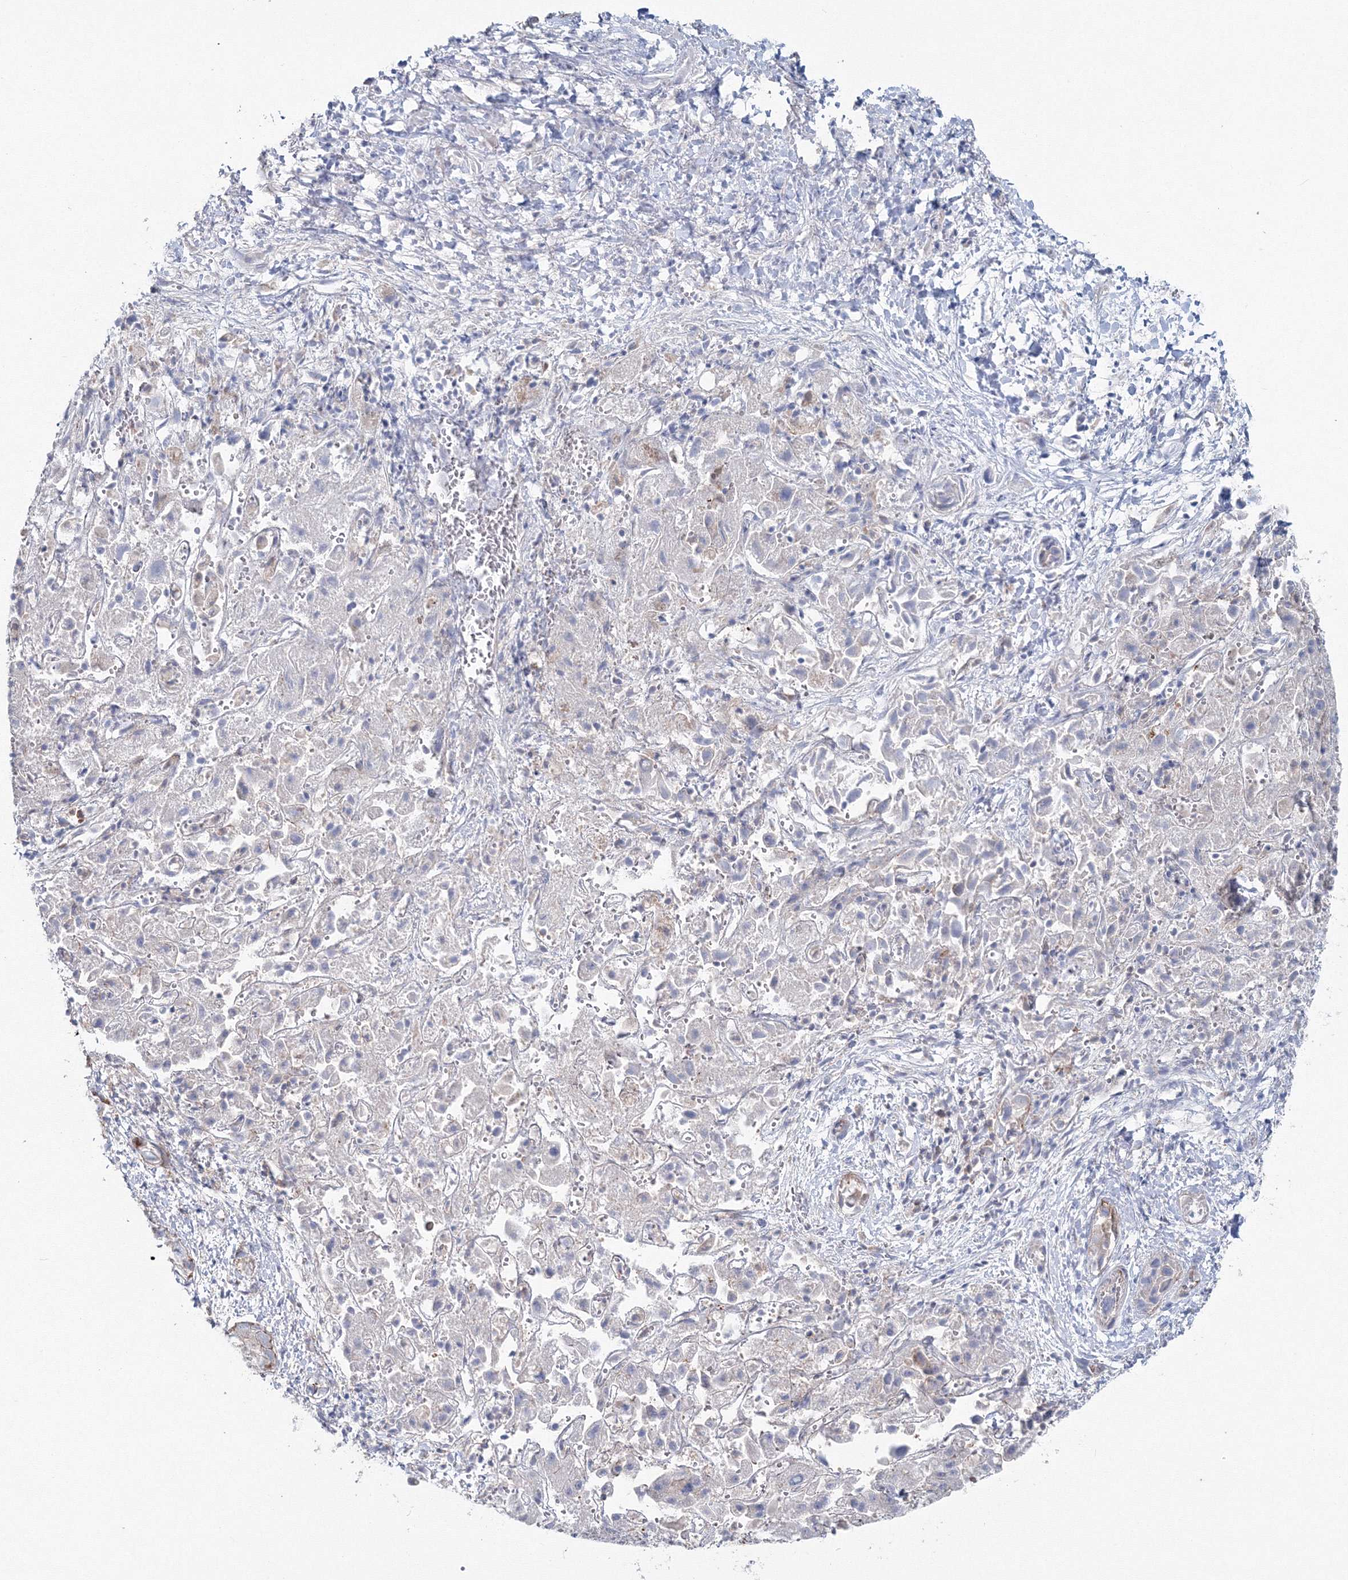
{"staining": {"intensity": "negative", "quantity": "none", "location": "none"}, "tissue": "liver cancer", "cell_type": "Tumor cells", "image_type": "cancer", "snomed": [{"axis": "morphology", "description": "Cholangiocarcinoma"}, {"axis": "topography", "description": "Liver"}], "caption": "Immunohistochemistry (IHC) of human liver cancer (cholangiocarcinoma) demonstrates no expression in tumor cells.", "gene": "GGA2", "patient": {"sex": "female", "age": 52}}